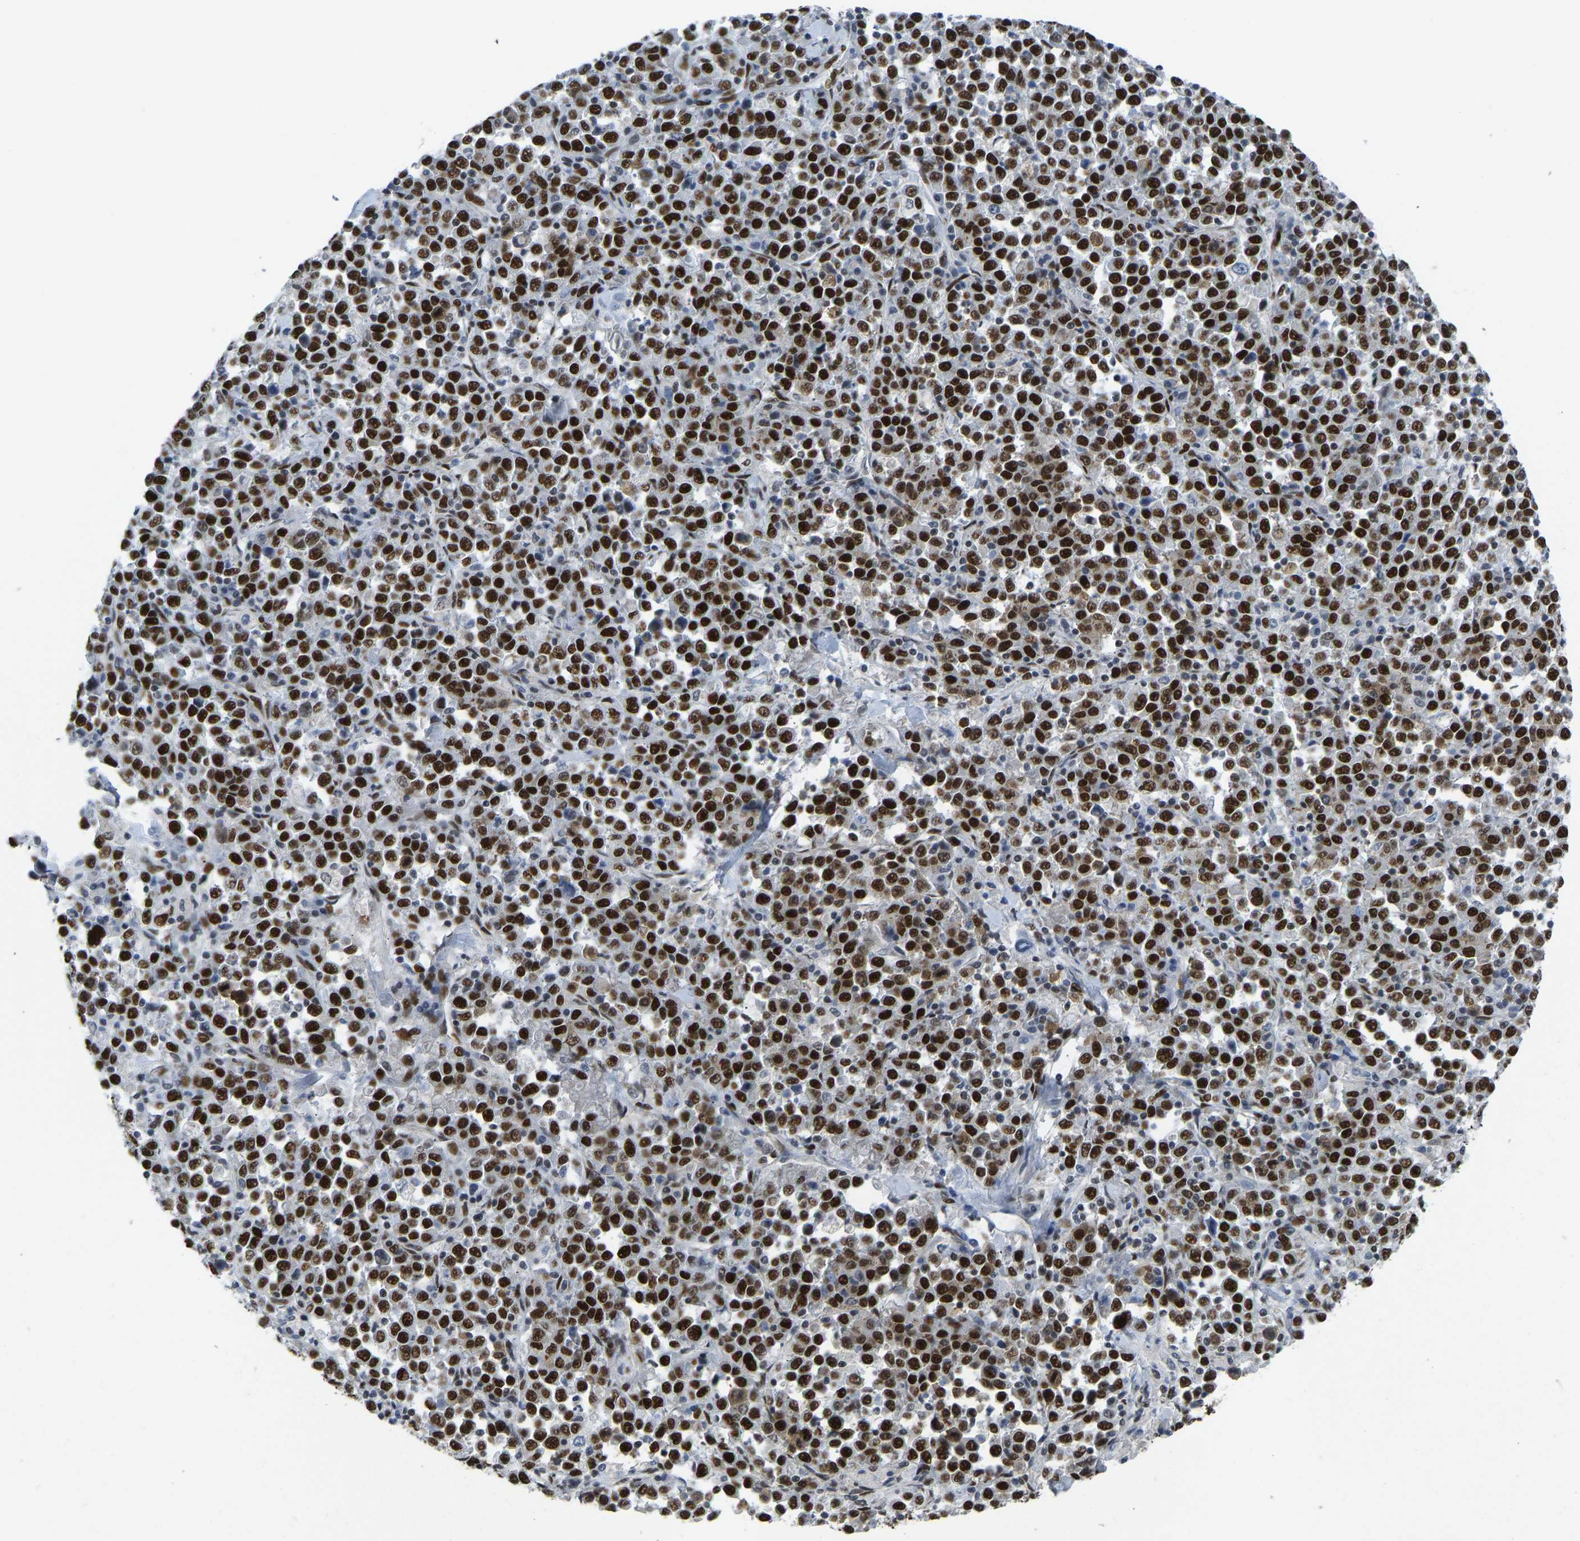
{"staining": {"intensity": "strong", "quantity": ">75%", "location": "nuclear"}, "tissue": "stomach cancer", "cell_type": "Tumor cells", "image_type": "cancer", "snomed": [{"axis": "morphology", "description": "Normal tissue, NOS"}, {"axis": "morphology", "description": "Adenocarcinoma, NOS"}, {"axis": "topography", "description": "Stomach, upper"}, {"axis": "topography", "description": "Stomach"}], "caption": "About >75% of tumor cells in human stomach cancer (adenocarcinoma) demonstrate strong nuclear protein positivity as visualized by brown immunohistochemical staining.", "gene": "FOXK1", "patient": {"sex": "male", "age": 59}}